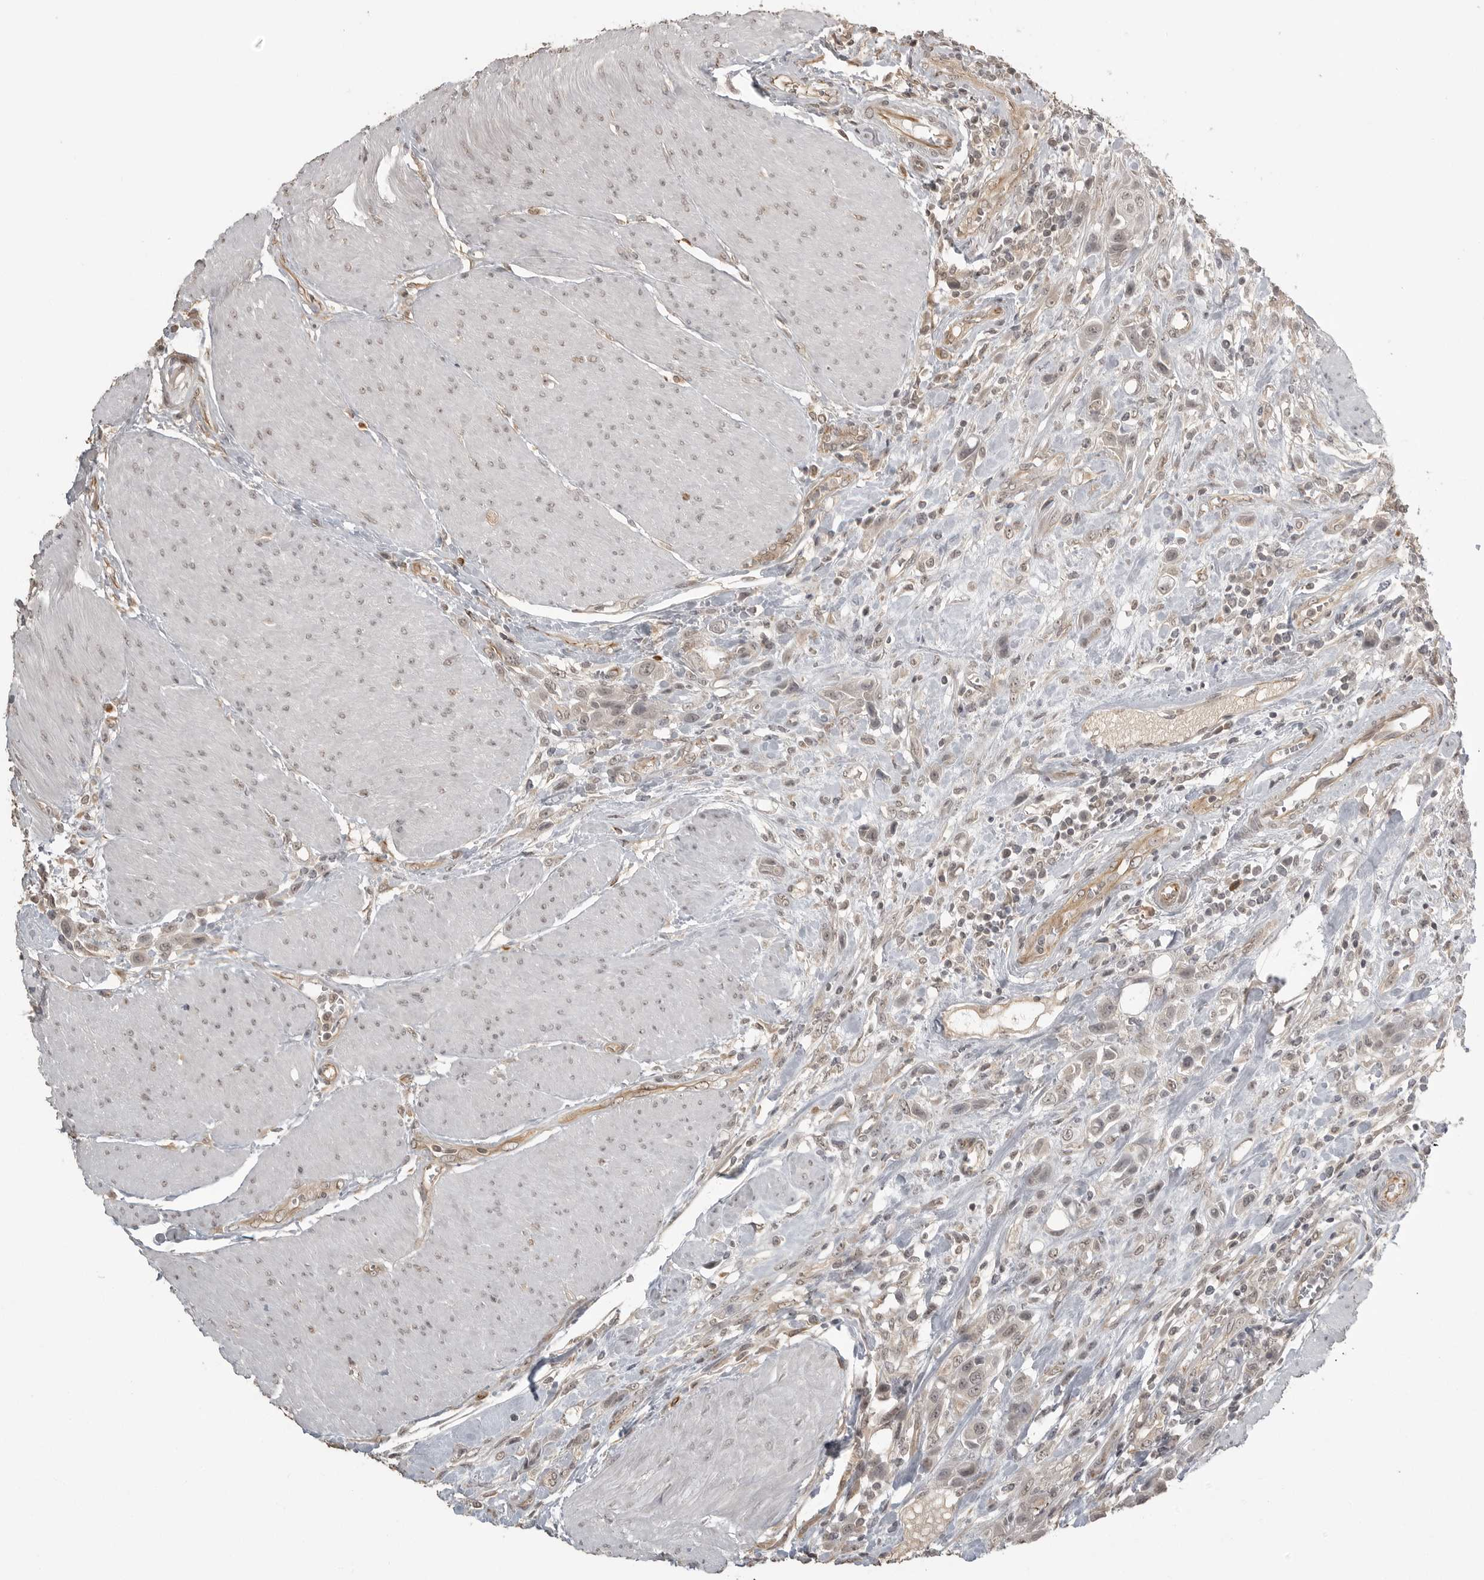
{"staining": {"intensity": "weak", "quantity": ">75%", "location": "cytoplasmic/membranous,nuclear"}, "tissue": "urothelial cancer", "cell_type": "Tumor cells", "image_type": "cancer", "snomed": [{"axis": "morphology", "description": "Urothelial carcinoma, High grade"}, {"axis": "topography", "description": "Urinary bladder"}], "caption": "Tumor cells demonstrate low levels of weak cytoplasmic/membranous and nuclear positivity in about >75% of cells in urothelial carcinoma (high-grade).", "gene": "SMG8", "patient": {"sex": "male", "age": 50}}